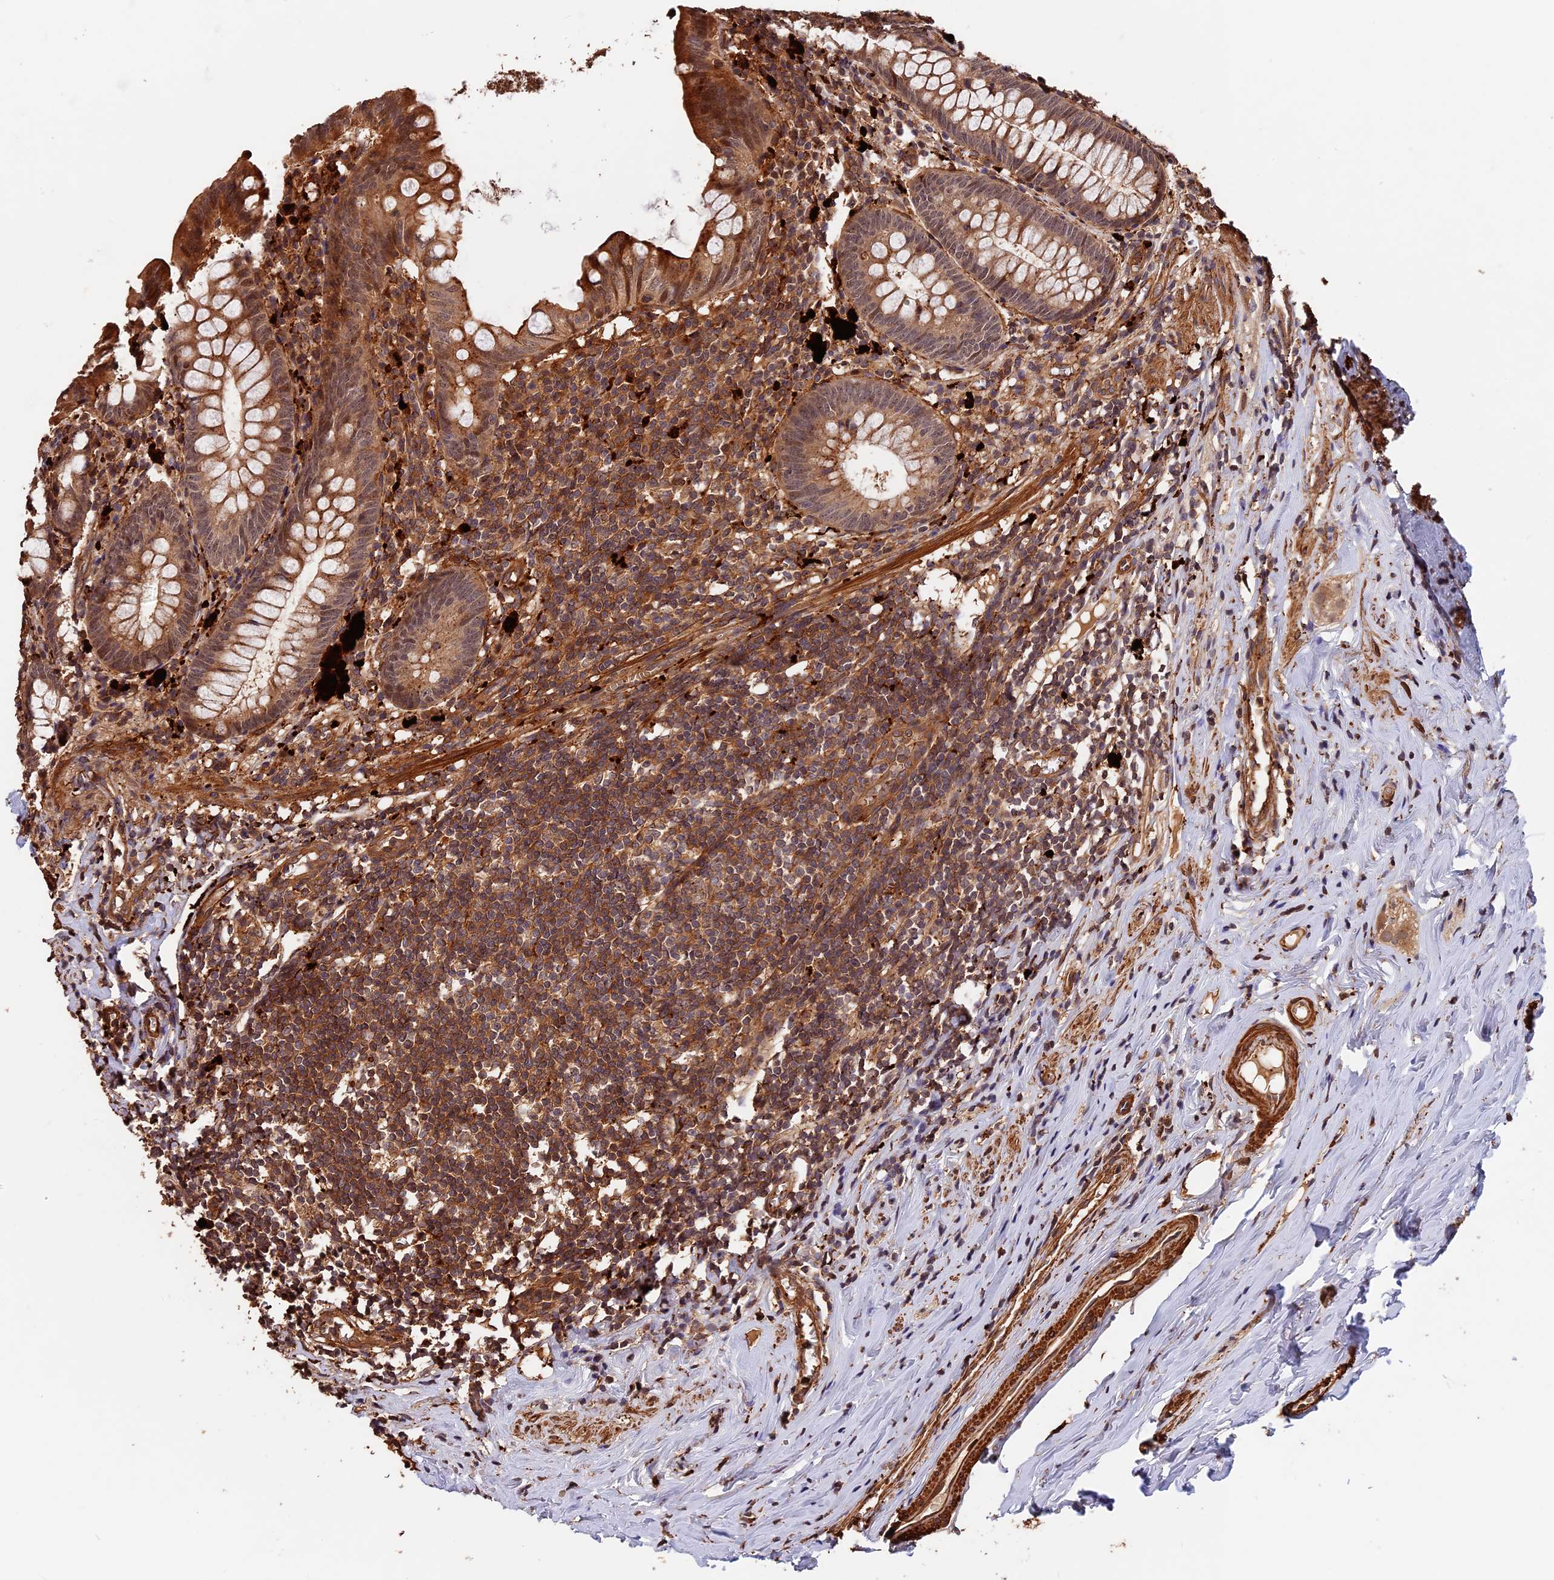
{"staining": {"intensity": "moderate", "quantity": ">75%", "location": "cytoplasmic/membranous"}, "tissue": "appendix", "cell_type": "Glandular cells", "image_type": "normal", "snomed": [{"axis": "morphology", "description": "Normal tissue, NOS"}, {"axis": "topography", "description": "Appendix"}], "caption": "This photomicrograph reveals IHC staining of normal human appendix, with medium moderate cytoplasmic/membranous positivity in about >75% of glandular cells.", "gene": "MMP15", "patient": {"sex": "female", "age": 51}}